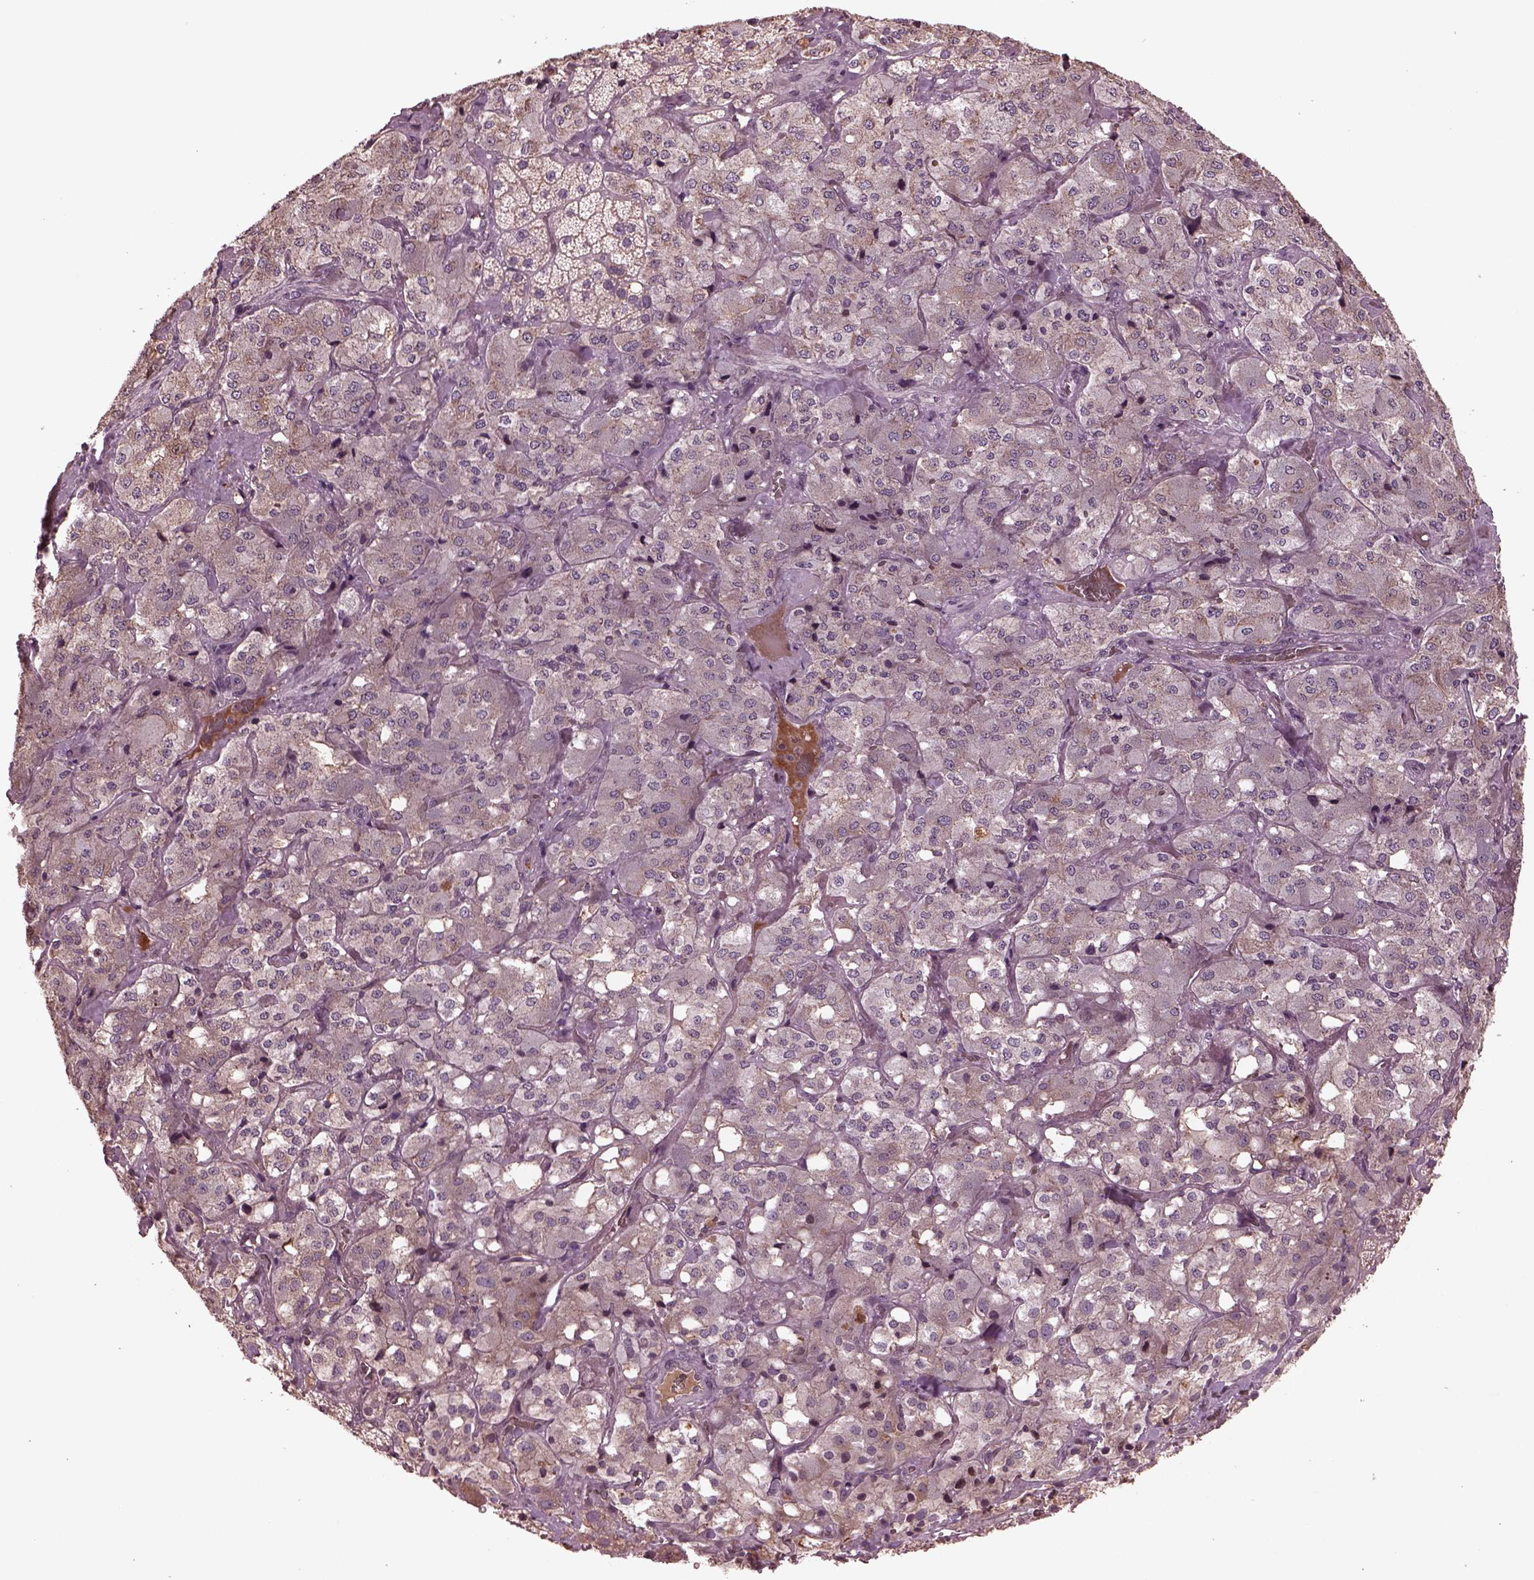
{"staining": {"intensity": "moderate", "quantity": "<25%", "location": "cytoplasmic/membranous"}, "tissue": "adrenal gland", "cell_type": "Glandular cells", "image_type": "normal", "snomed": [{"axis": "morphology", "description": "Normal tissue, NOS"}, {"axis": "topography", "description": "Adrenal gland"}], "caption": "Immunohistochemistry (IHC) (DAB (3,3'-diaminobenzidine)) staining of benign human adrenal gland shows moderate cytoplasmic/membranous protein positivity in approximately <25% of glandular cells.", "gene": "PTX4", "patient": {"sex": "male", "age": 57}}